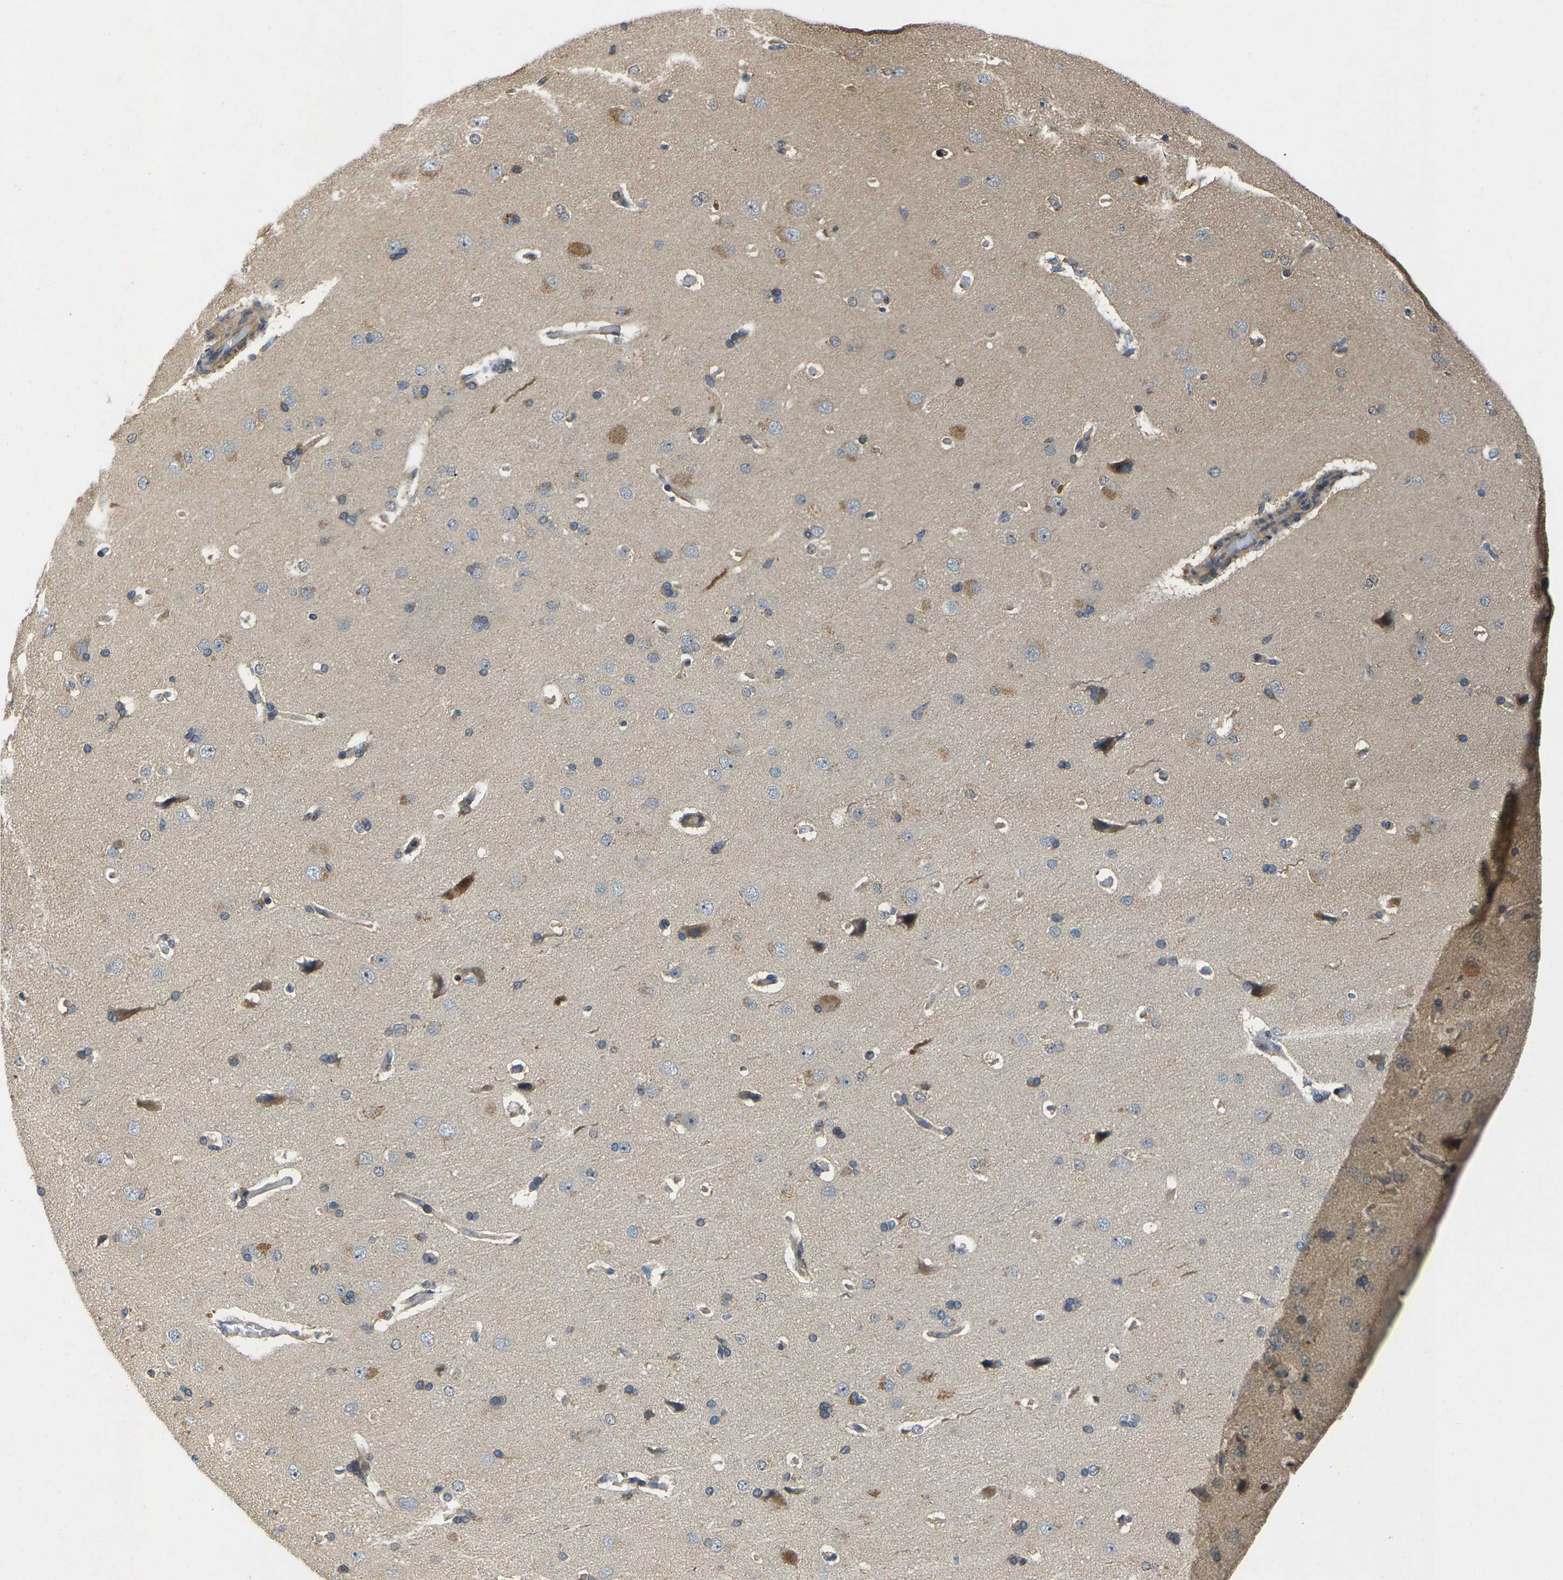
{"staining": {"intensity": "weak", "quantity": ">75%", "location": "cytoplasmic/membranous"}, "tissue": "cerebral cortex", "cell_type": "Endothelial cells", "image_type": "normal", "snomed": [{"axis": "morphology", "description": "Normal tissue, NOS"}, {"axis": "topography", "description": "Cerebral cortex"}], "caption": "This is a photomicrograph of IHC staining of unremarkable cerebral cortex, which shows weak expression in the cytoplasmic/membranous of endothelial cells.", "gene": "AGBL3", "patient": {"sex": "male", "age": 62}}